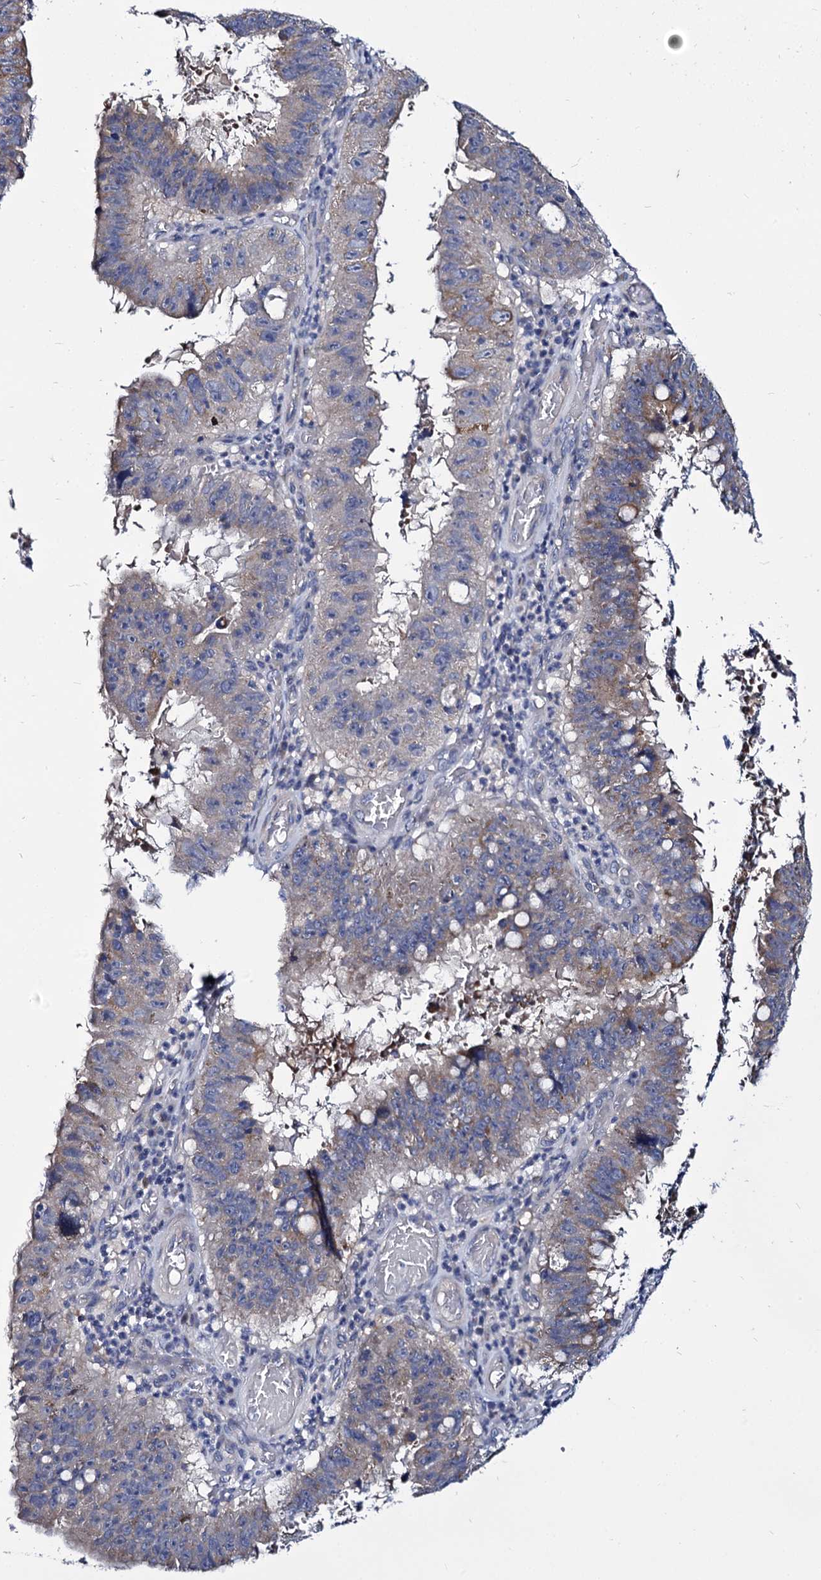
{"staining": {"intensity": "weak", "quantity": "25%-75%", "location": "cytoplasmic/membranous"}, "tissue": "stomach cancer", "cell_type": "Tumor cells", "image_type": "cancer", "snomed": [{"axis": "morphology", "description": "Adenocarcinoma, NOS"}, {"axis": "topography", "description": "Stomach"}], "caption": "A micrograph showing weak cytoplasmic/membranous expression in about 25%-75% of tumor cells in stomach adenocarcinoma, as visualized by brown immunohistochemical staining.", "gene": "PANX2", "patient": {"sex": "male", "age": 59}}